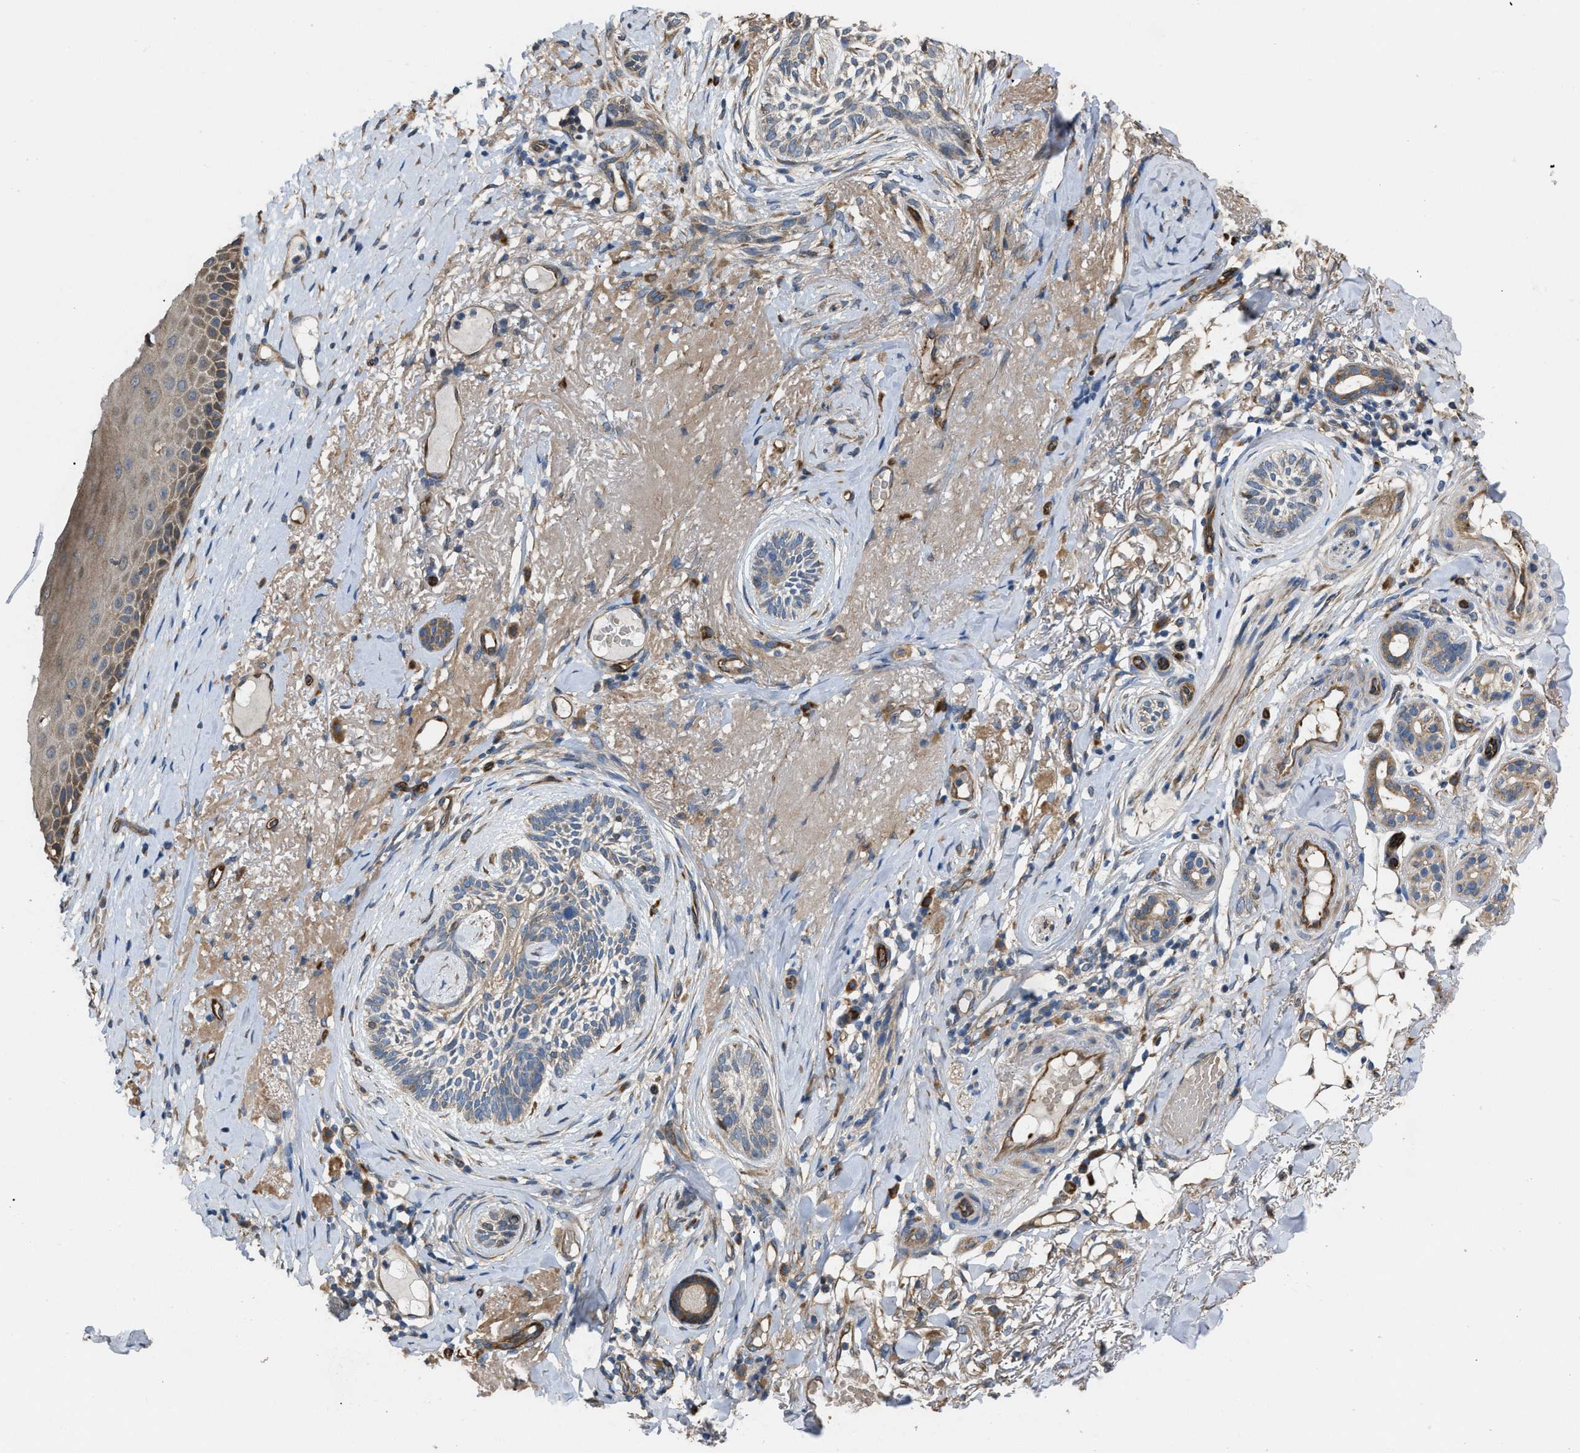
{"staining": {"intensity": "weak", "quantity": "25%-75%", "location": "cytoplasmic/membranous"}, "tissue": "skin cancer", "cell_type": "Tumor cells", "image_type": "cancer", "snomed": [{"axis": "morphology", "description": "Basal cell carcinoma"}, {"axis": "topography", "description": "Skin"}], "caption": "Skin cancer (basal cell carcinoma) tissue displays weak cytoplasmic/membranous staining in approximately 25%-75% of tumor cells, visualized by immunohistochemistry.", "gene": "SLC4A11", "patient": {"sex": "female", "age": 88}}